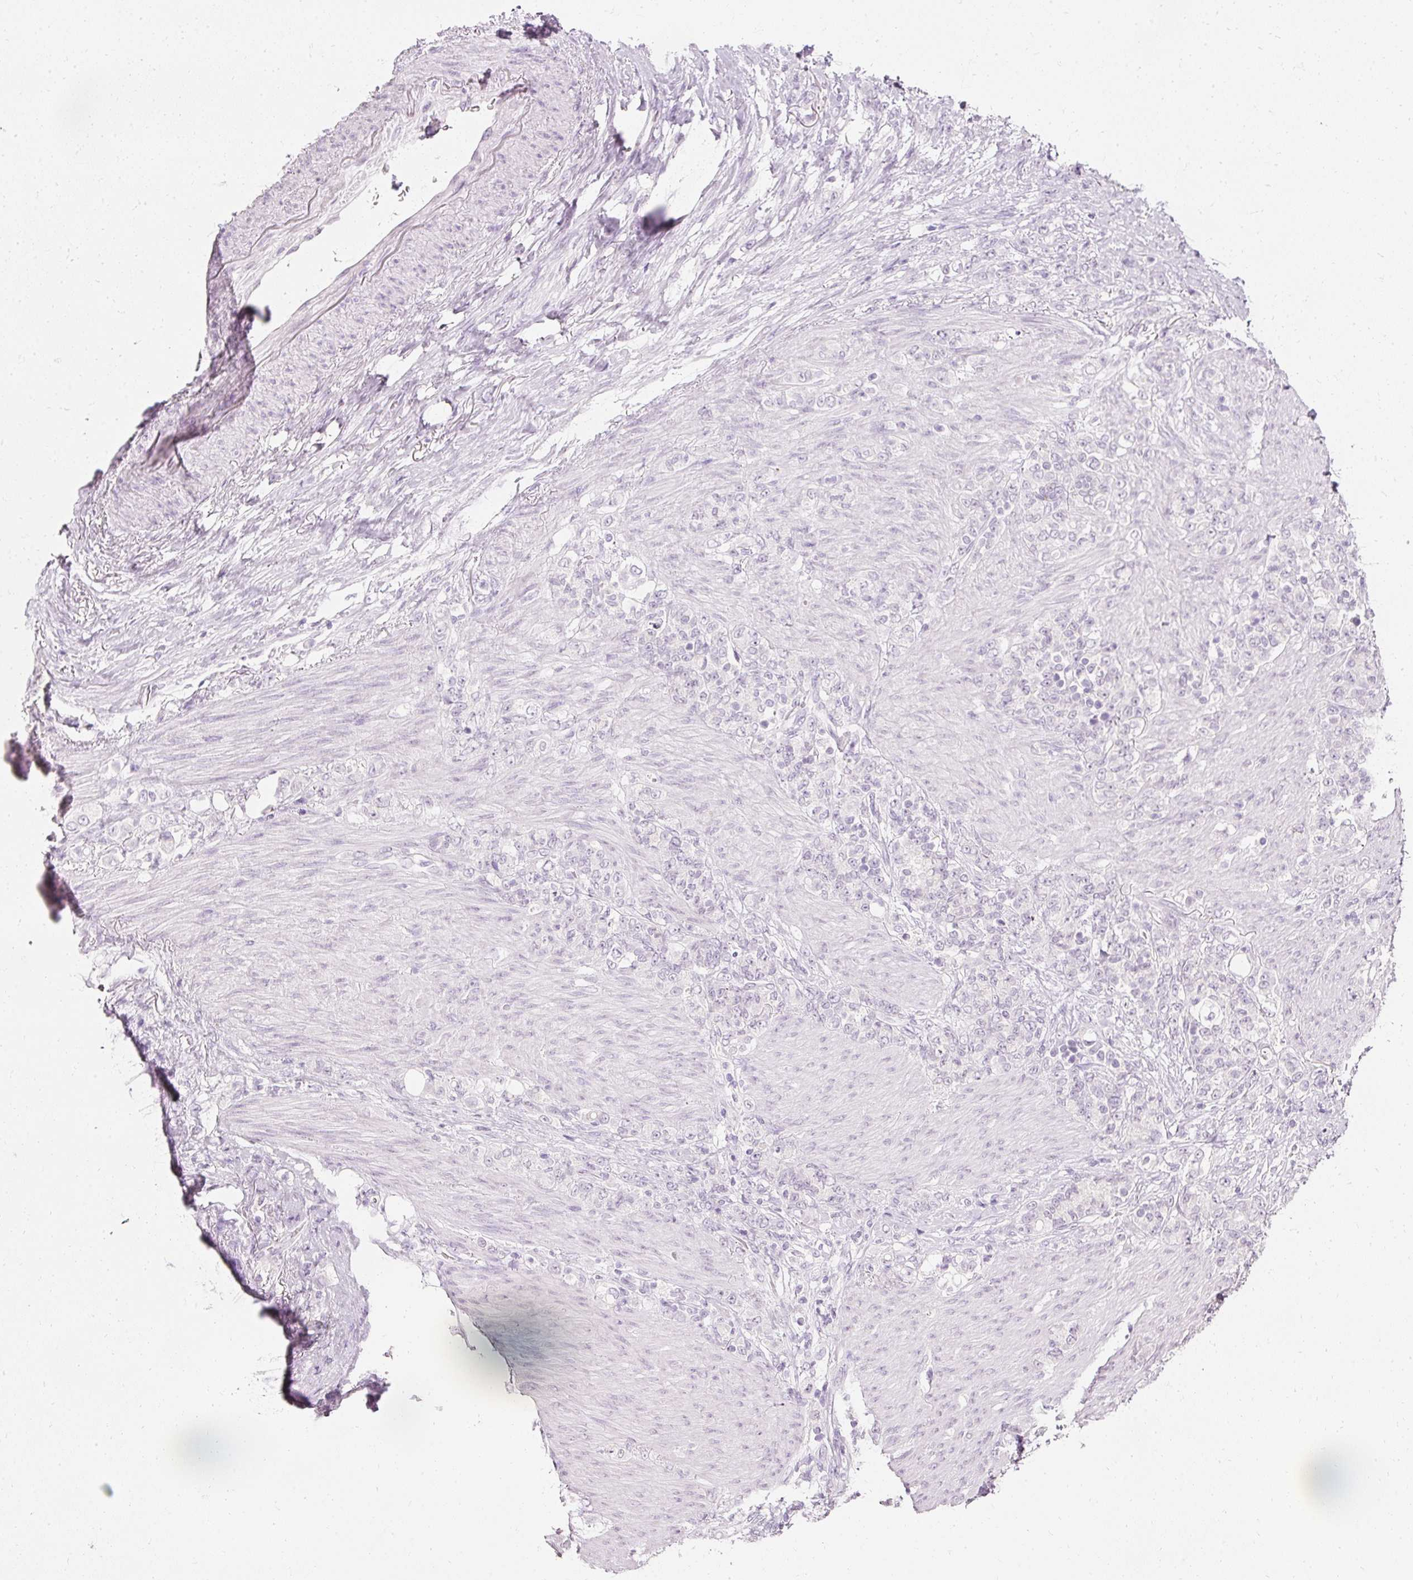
{"staining": {"intensity": "negative", "quantity": "none", "location": "none"}, "tissue": "stomach cancer", "cell_type": "Tumor cells", "image_type": "cancer", "snomed": [{"axis": "morphology", "description": "Normal tissue, NOS"}, {"axis": "morphology", "description": "Adenocarcinoma, NOS"}, {"axis": "topography", "description": "Stomach"}], "caption": "IHC histopathology image of human stomach cancer (adenocarcinoma) stained for a protein (brown), which displays no positivity in tumor cells.", "gene": "ELAVL3", "patient": {"sex": "female", "age": 79}}